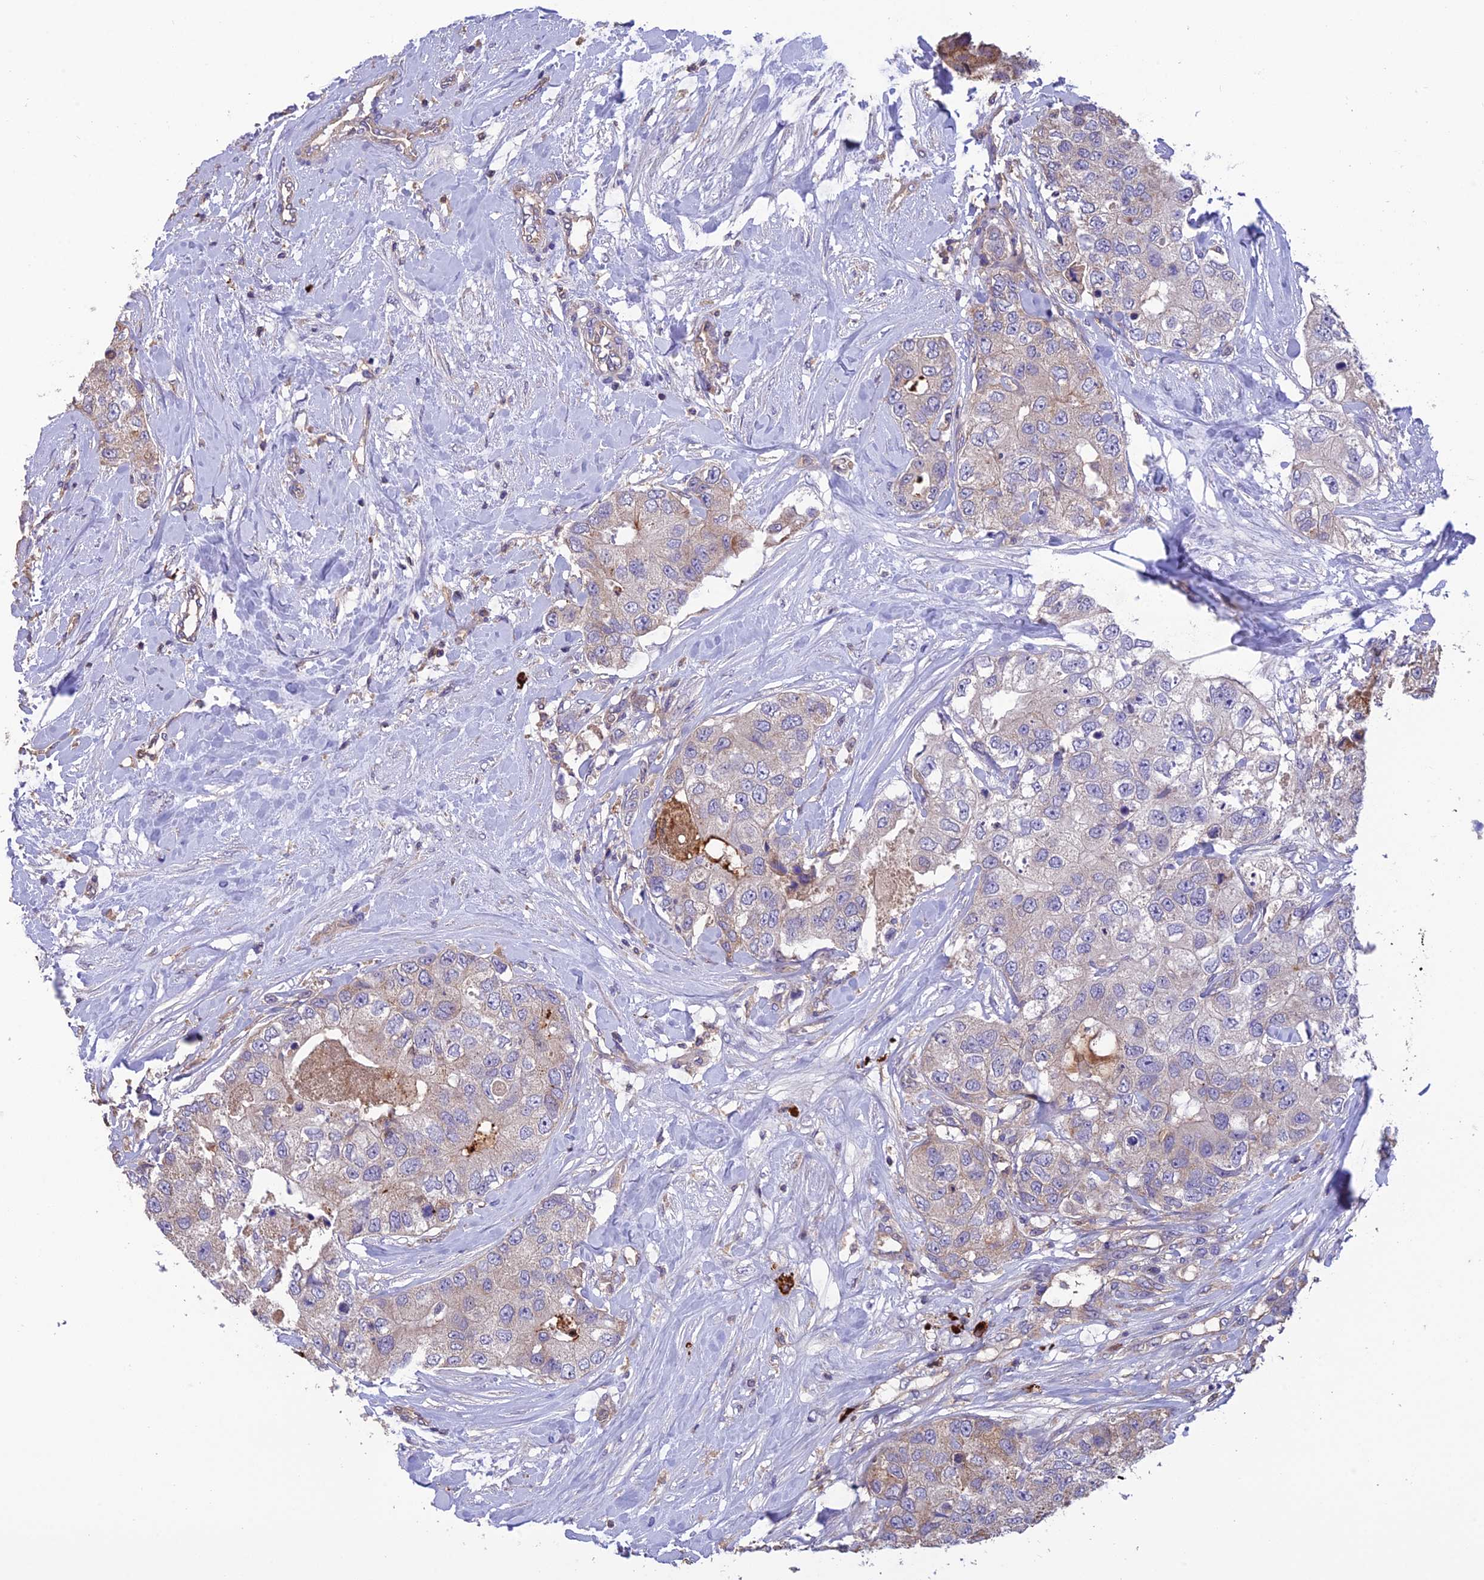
{"staining": {"intensity": "negative", "quantity": "none", "location": "none"}, "tissue": "breast cancer", "cell_type": "Tumor cells", "image_type": "cancer", "snomed": [{"axis": "morphology", "description": "Duct carcinoma"}, {"axis": "topography", "description": "Breast"}], "caption": "An immunohistochemistry (IHC) image of breast cancer is shown. There is no staining in tumor cells of breast cancer.", "gene": "MIOS", "patient": {"sex": "female", "age": 62}}